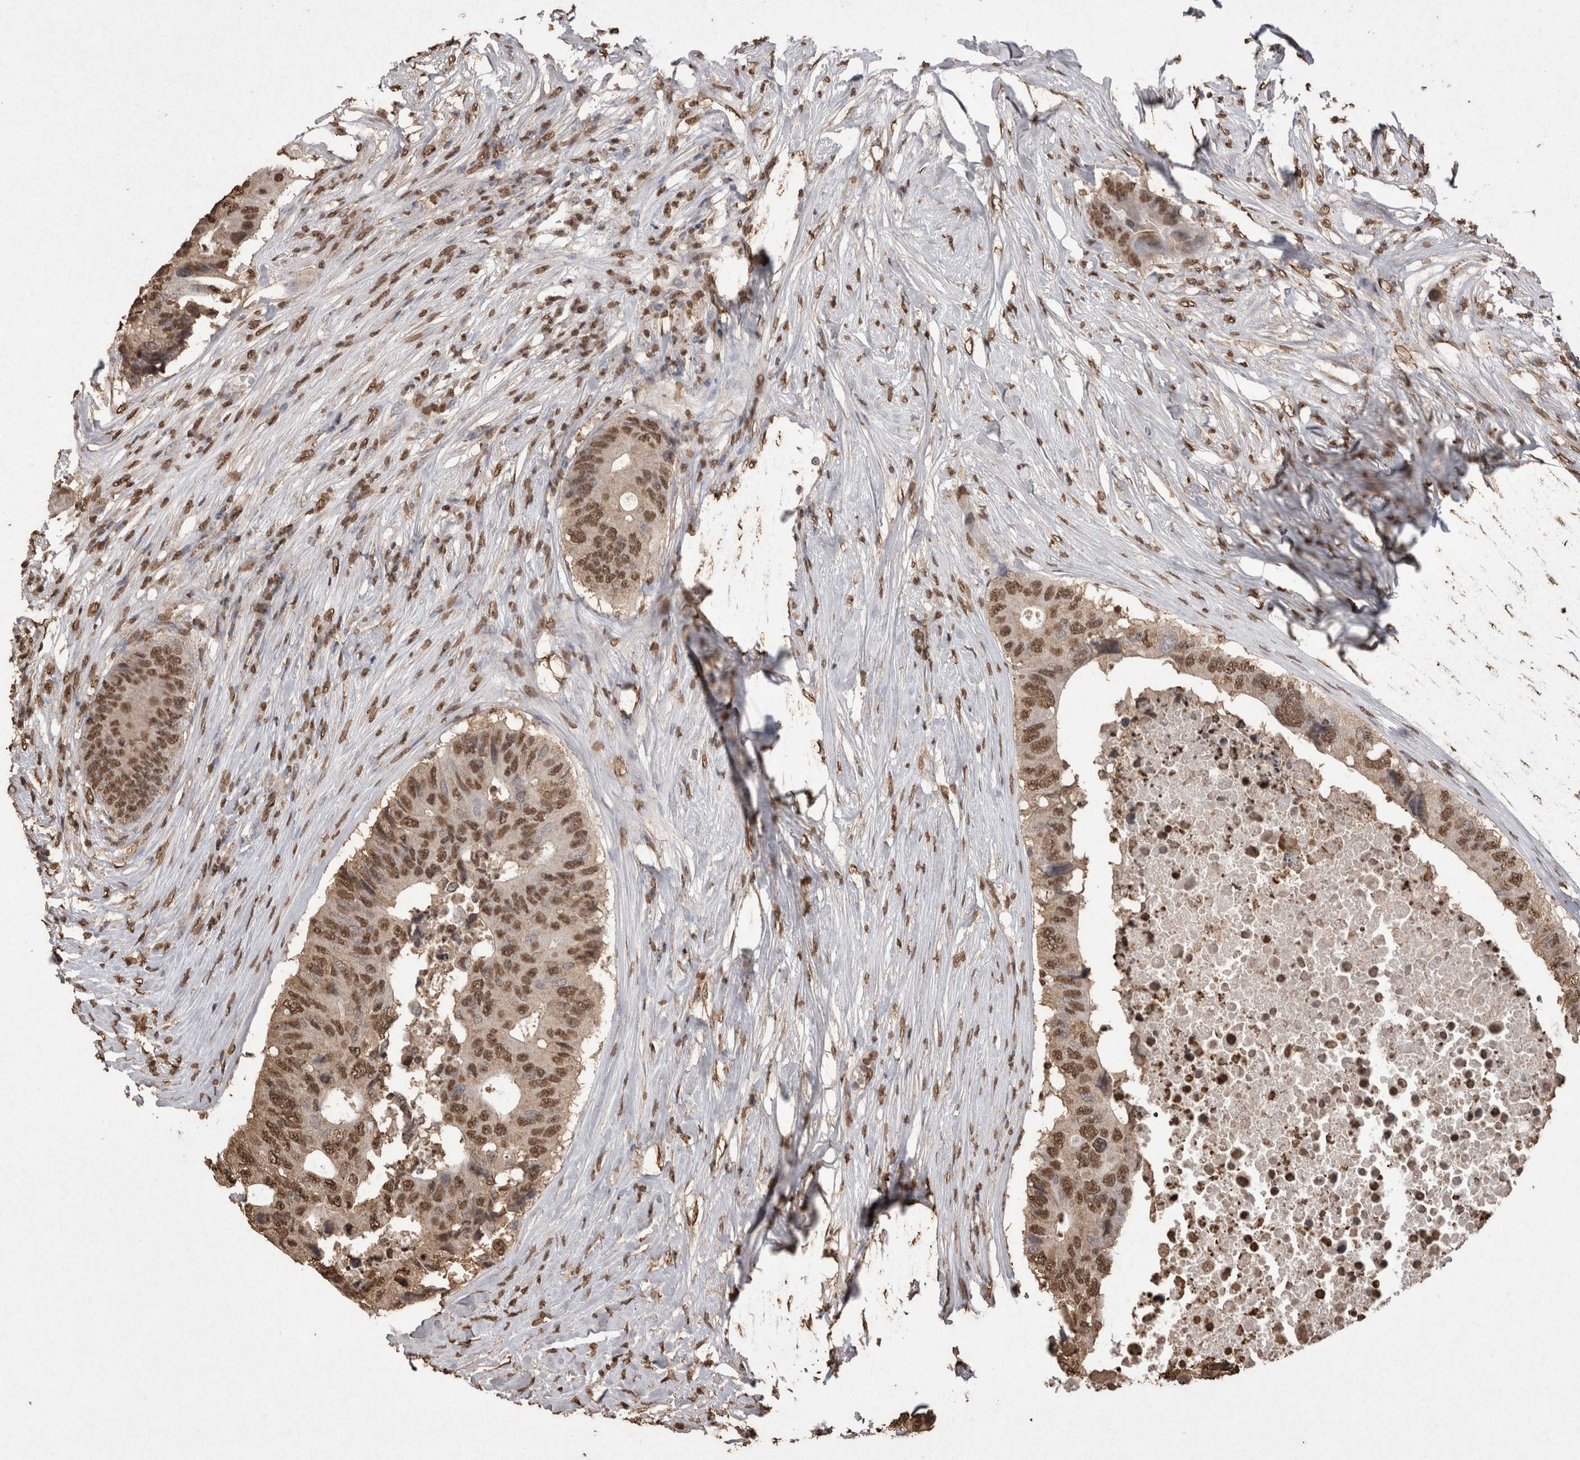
{"staining": {"intensity": "moderate", "quantity": ">75%", "location": "nuclear"}, "tissue": "colorectal cancer", "cell_type": "Tumor cells", "image_type": "cancer", "snomed": [{"axis": "morphology", "description": "Adenocarcinoma, NOS"}, {"axis": "topography", "description": "Colon"}], "caption": "The micrograph reveals immunohistochemical staining of colorectal adenocarcinoma. There is moderate nuclear expression is identified in about >75% of tumor cells.", "gene": "POU5F1", "patient": {"sex": "male", "age": 71}}